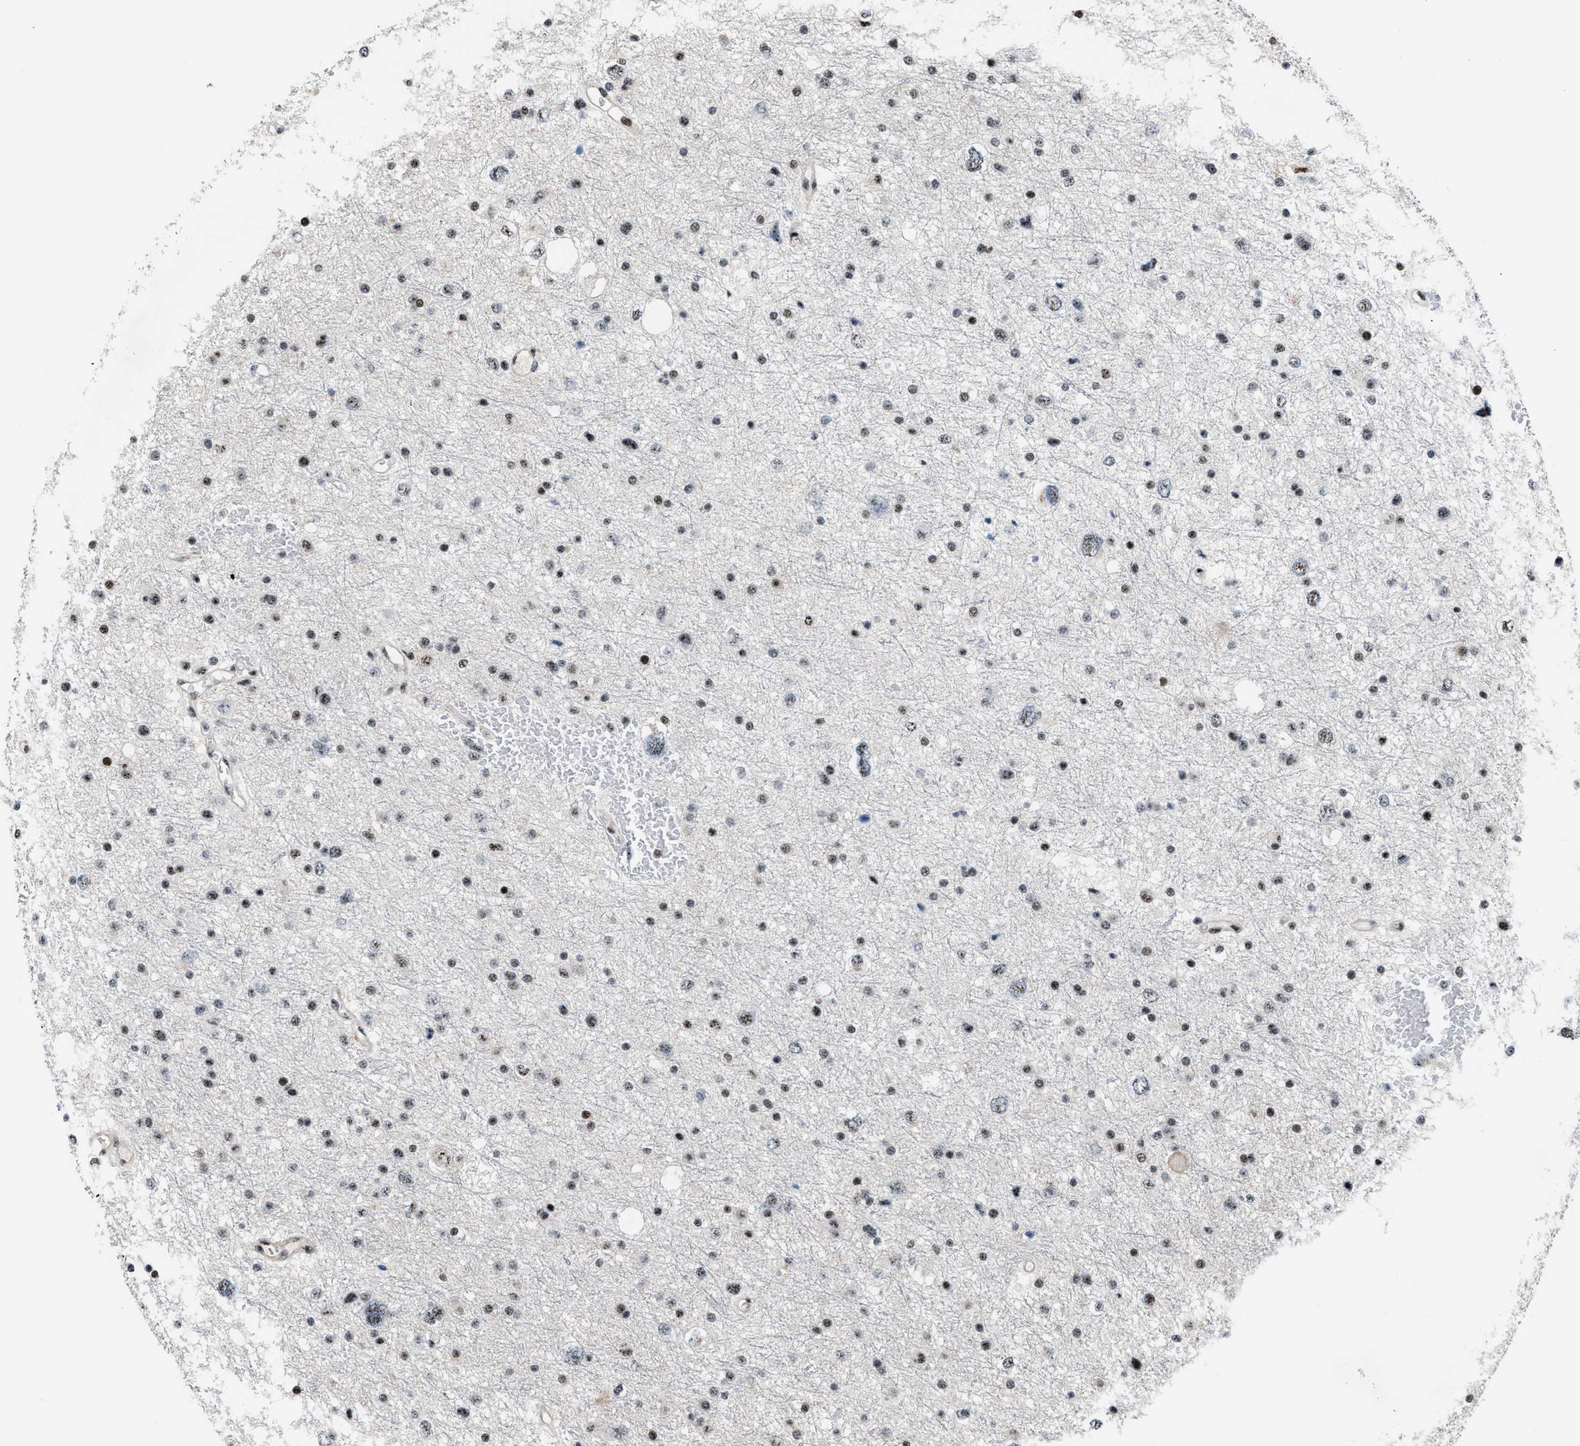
{"staining": {"intensity": "moderate", "quantity": ">75%", "location": "nuclear"}, "tissue": "glioma", "cell_type": "Tumor cells", "image_type": "cancer", "snomed": [{"axis": "morphology", "description": "Glioma, malignant, Low grade"}, {"axis": "topography", "description": "Brain"}], "caption": "Human low-grade glioma (malignant) stained with a brown dye demonstrates moderate nuclear positive staining in about >75% of tumor cells.", "gene": "CDR2", "patient": {"sex": "female", "age": 37}}